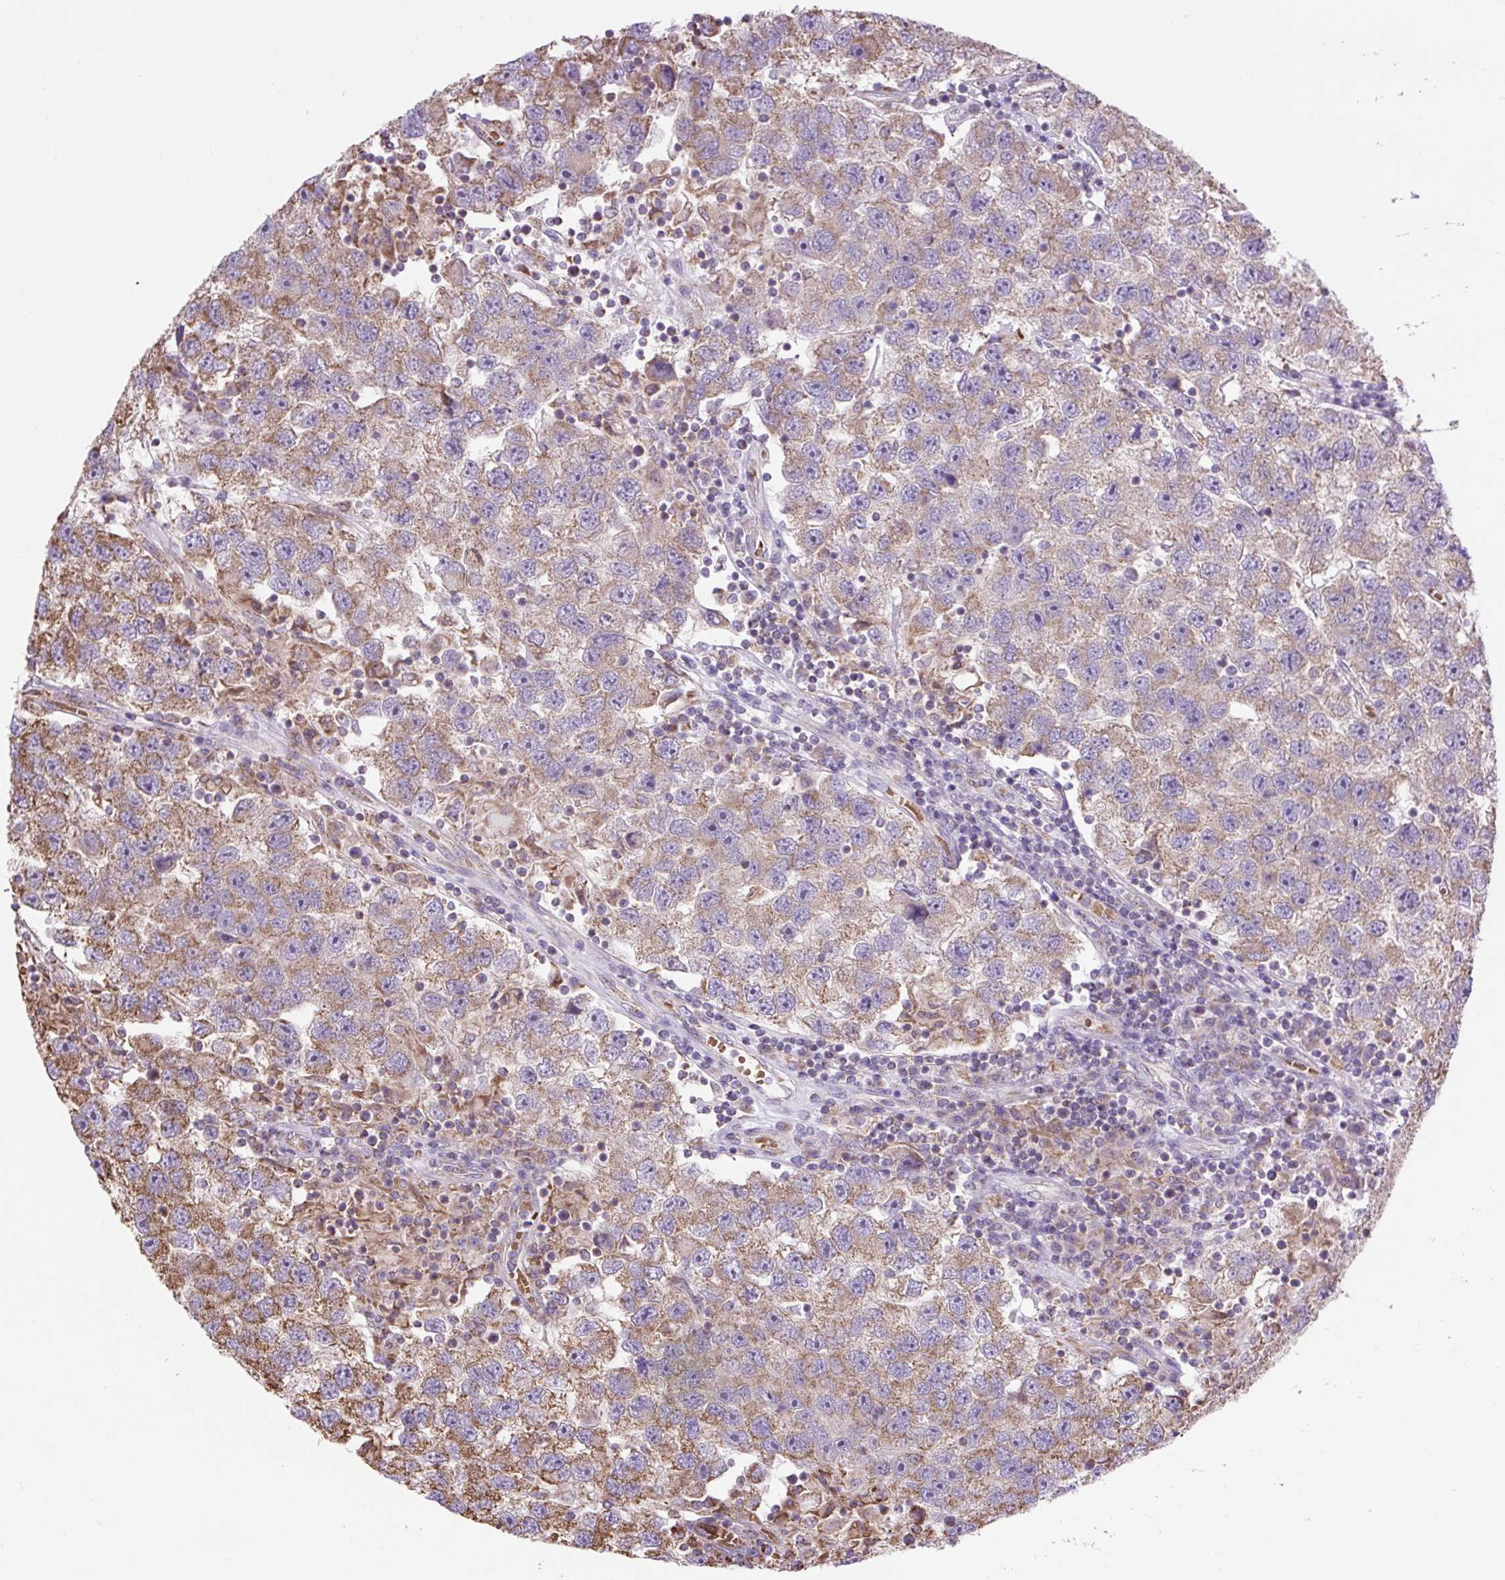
{"staining": {"intensity": "moderate", "quantity": ">75%", "location": "cytoplasmic/membranous"}, "tissue": "testis cancer", "cell_type": "Tumor cells", "image_type": "cancer", "snomed": [{"axis": "morphology", "description": "Seminoma, NOS"}, {"axis": "topography", "description": "Testis"}], "caption": "Brown immunohistochemical staining in testis cancer reveals moderate cytoplasmic/membranous positivity in about >75% of tumor cells.", "gene": "PLCG1", "patient": {"sex": "male", "age": 26}}